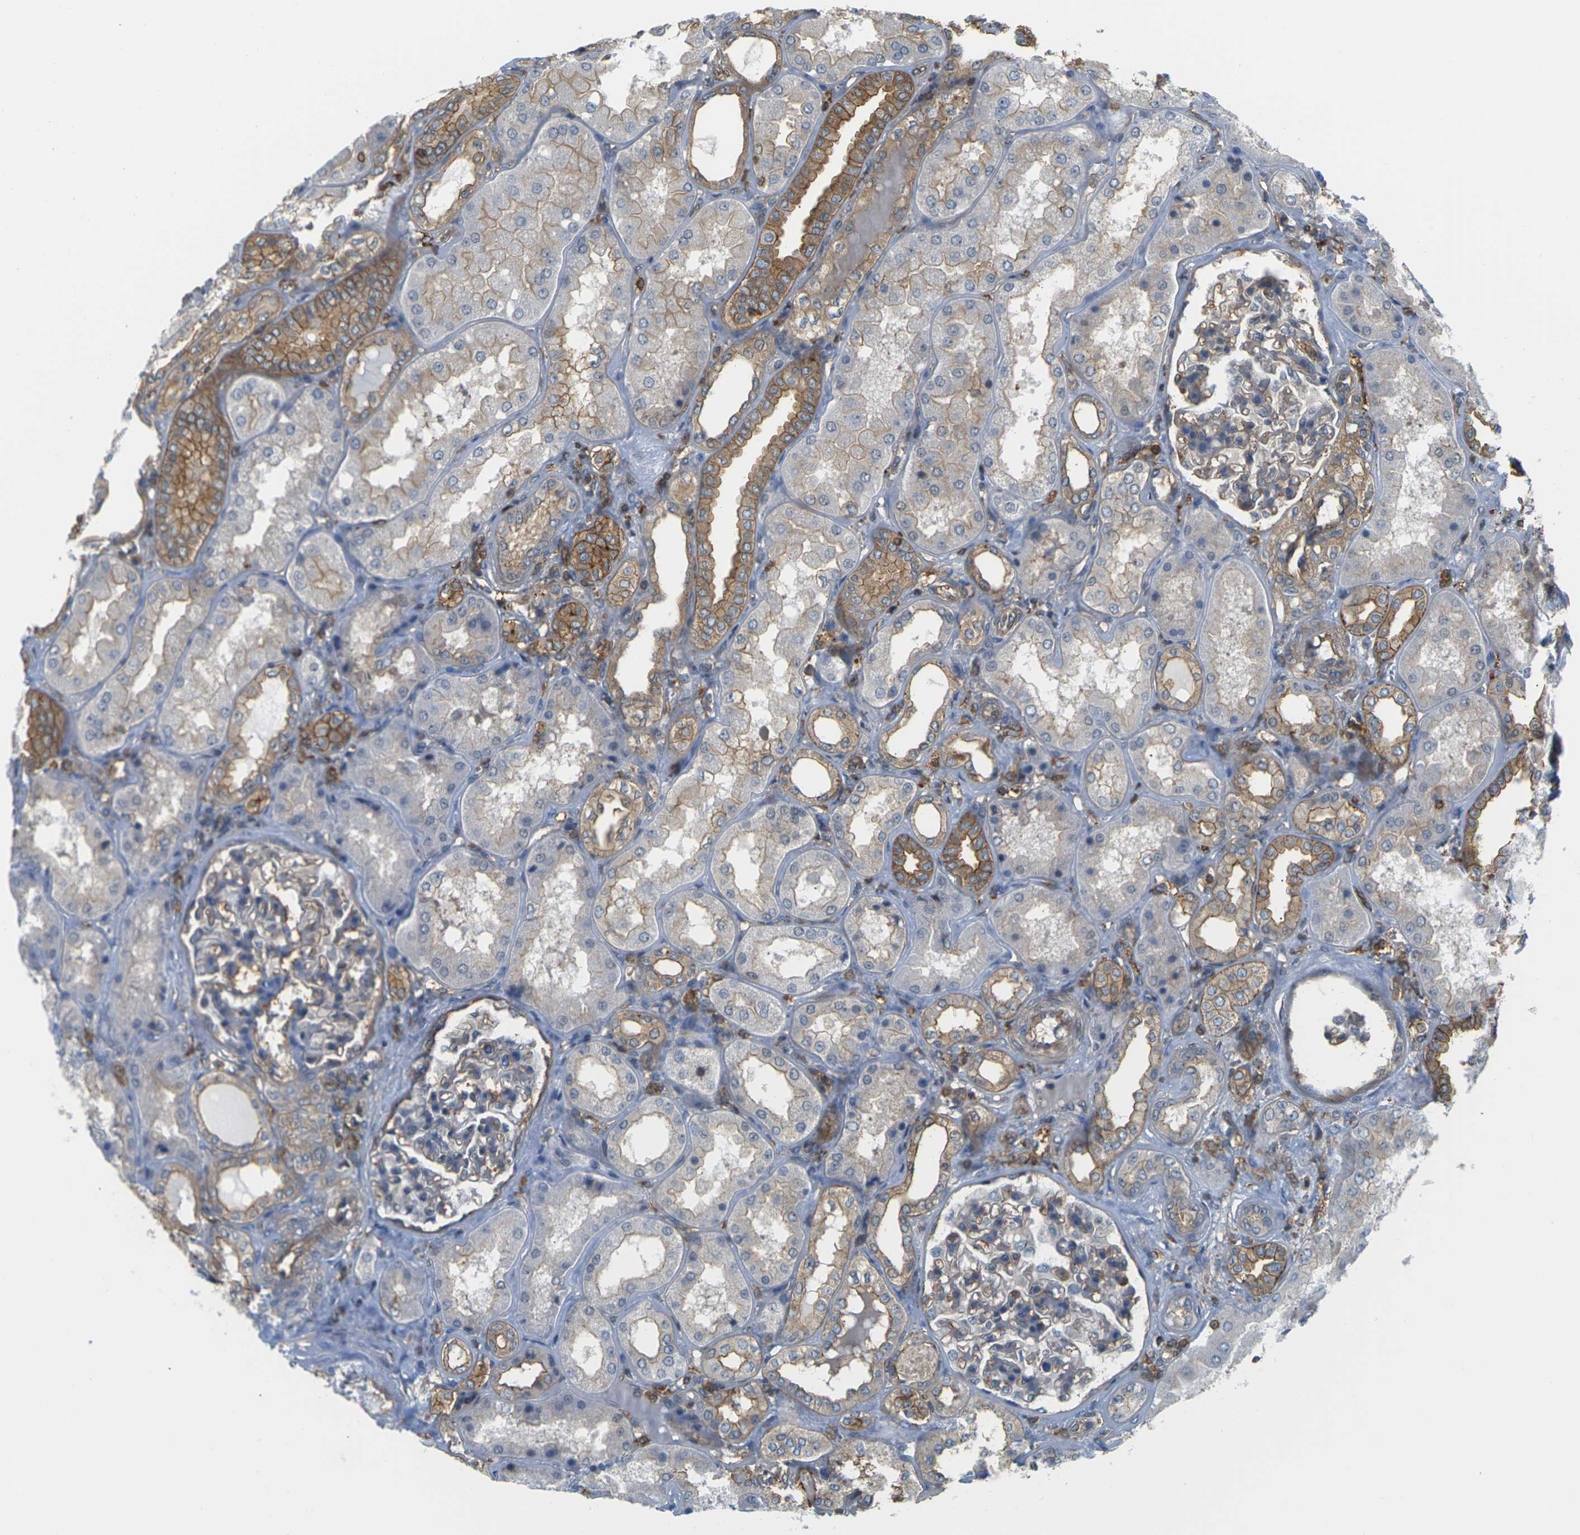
{"staining": {"intensity": "moderate", "quantity": ">75%", "location": "cytoplasmic/membranous"}, "tissue": "kidney", "cell_type": "Cells in glomeruli", "image_type": "normal", "snomed": [{"axis": "morphology", "description": "Normal tissue, NOS"}, {"axis": "topography", "description": "Kidney"}], "caption": "The image demonstrates immunohistochemical staining of unremarkable kidney. There is moderate cytoplasmic/membranous positivity is seen in approximately >75% of cells in glomeruli.", "gene": "IQGAP1", "patient": {"sex": "female", "age": 56}}